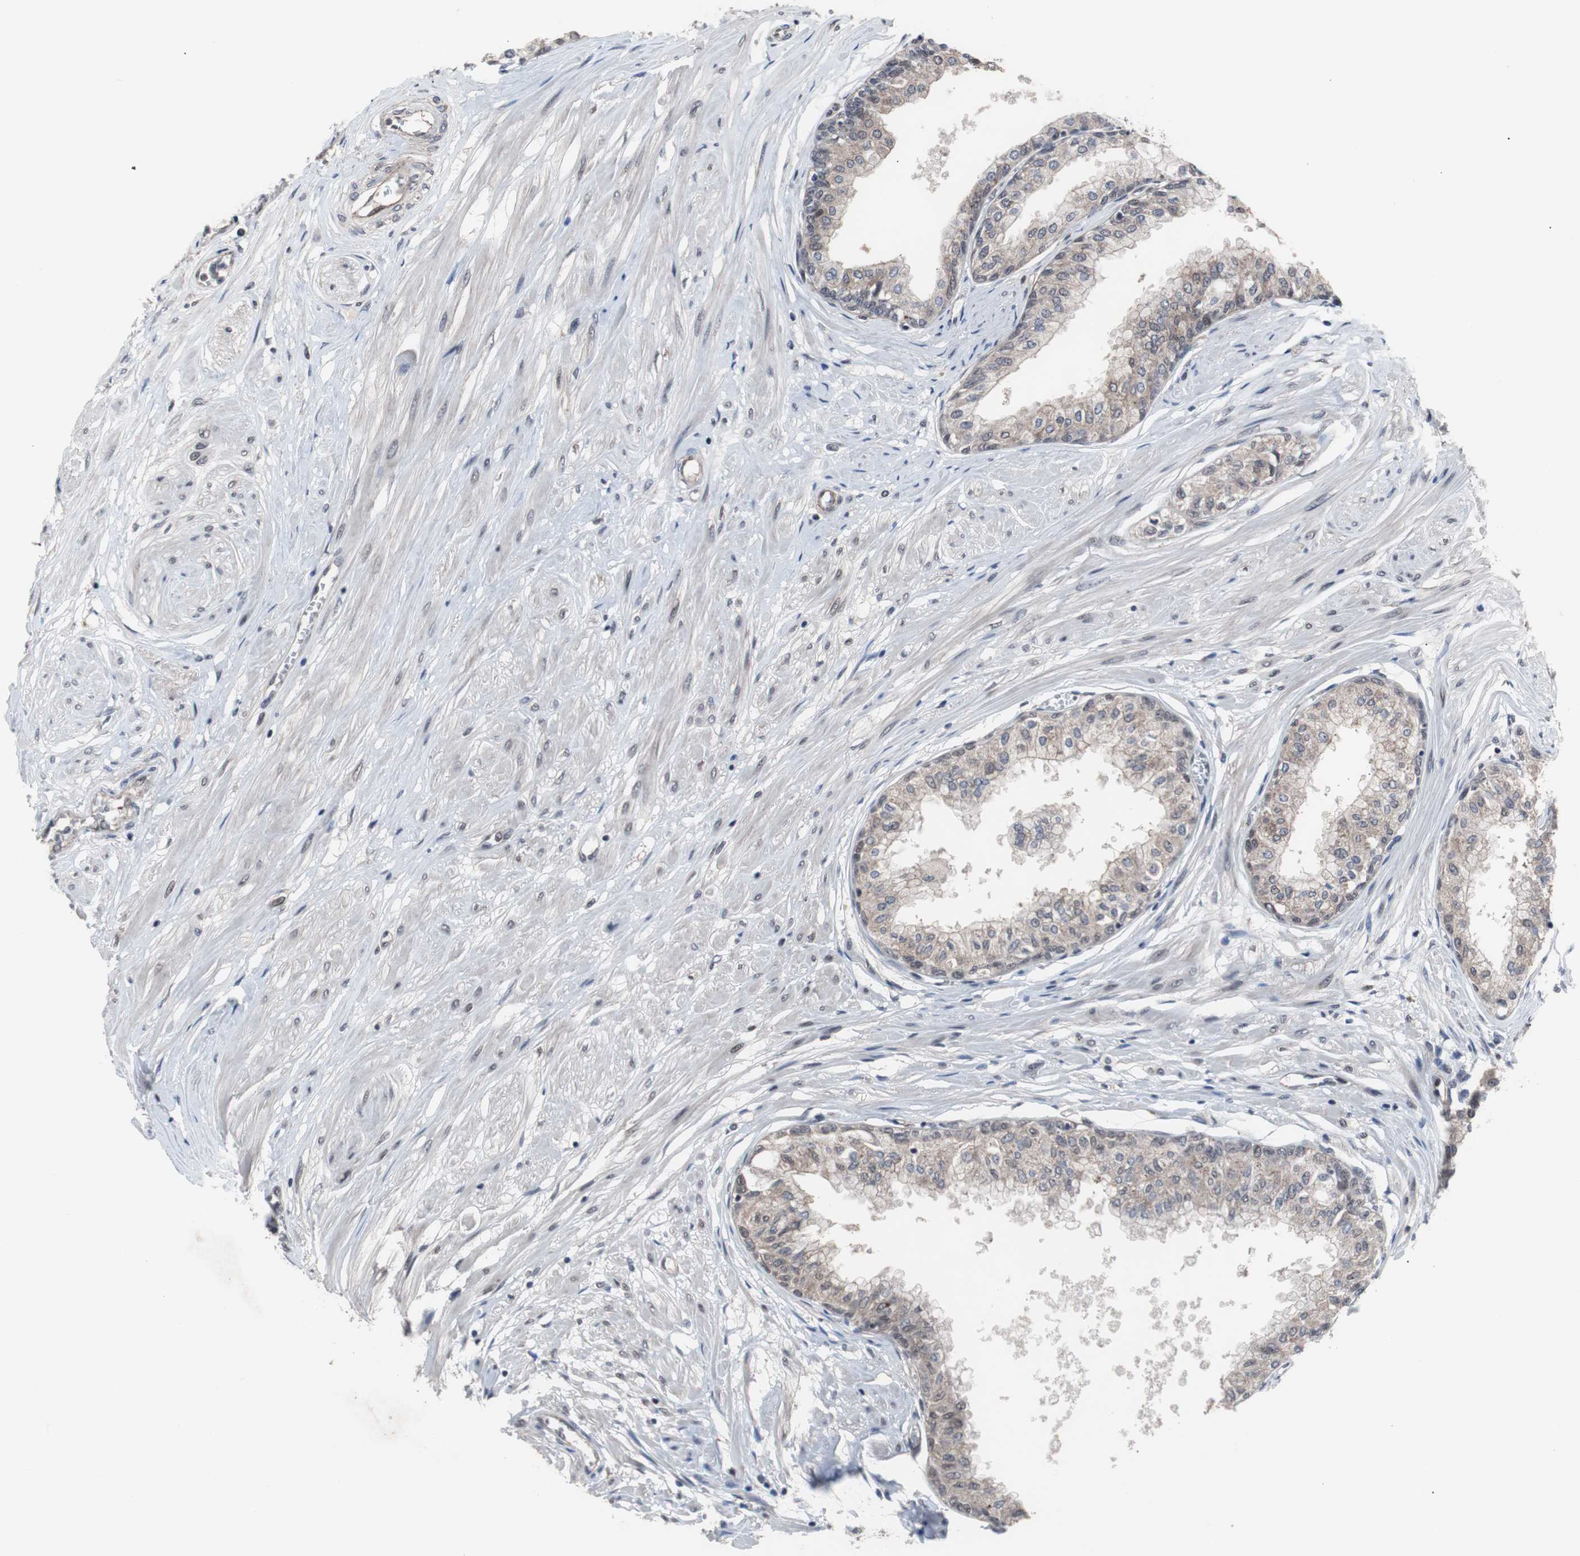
{"staining": {"intensity": "moderate", "quantity": "<25%", "location": "nuclear"}, "tissue": "prostate", "cell_type": "Glandular cells", "image_type": "normal", "snomed": [{"axis": "morphology", "description": "Normal tissue, NOS"}, {"axis": "topography", "description": "Prostate"}, {"axis": "topography", "description": "Seminal veicle"}], "caption": "About <25% of glandular cells in normal prostate reveal moderate nuclear protein staining as visualized by brown immunohistochemical staining.", "gene": "GTF2F2", "patient": {"sex": "male", "age": 60}}